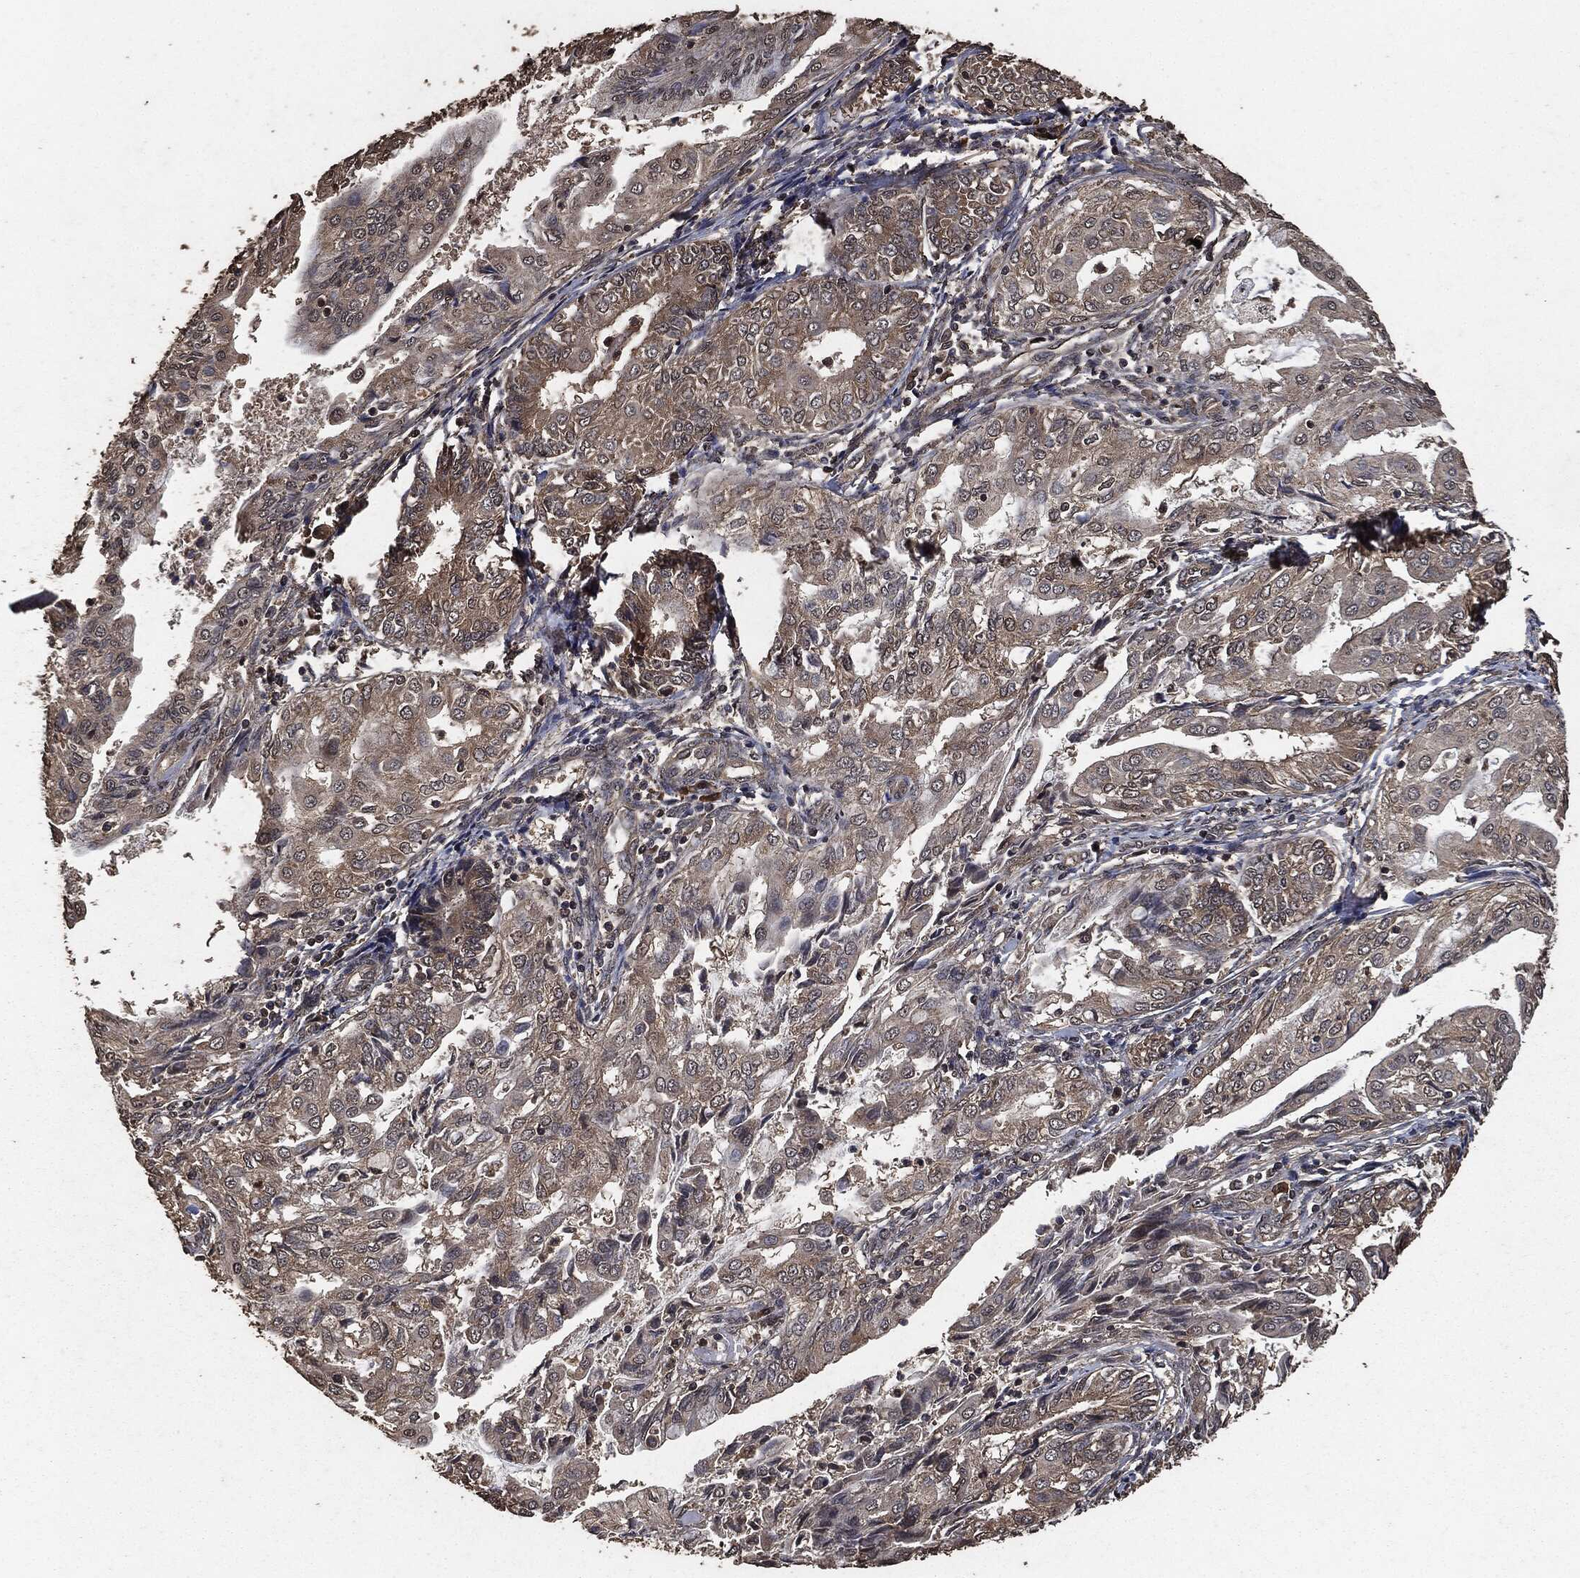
{"staining": {"intensity": "weak", "quantity": "<25%", "location": "cytoplasmic/membranous"}, "tissue": "endometrial cancer", "cell_type": "Tumor cells", "image_type": "cancer", "snomed": [{"axis": "morphology", "description": "Adenocarcinoma, NOS"}, {"axis": "topography", "description": "Endometrium"}], "caption": "Immunohistochemical staining of adenocarcinoma (endometrial) demonstrates no significant expression in tumor cells.", "gene": "AKT1S1", "patient": {"sex": "female", "age": 68}}